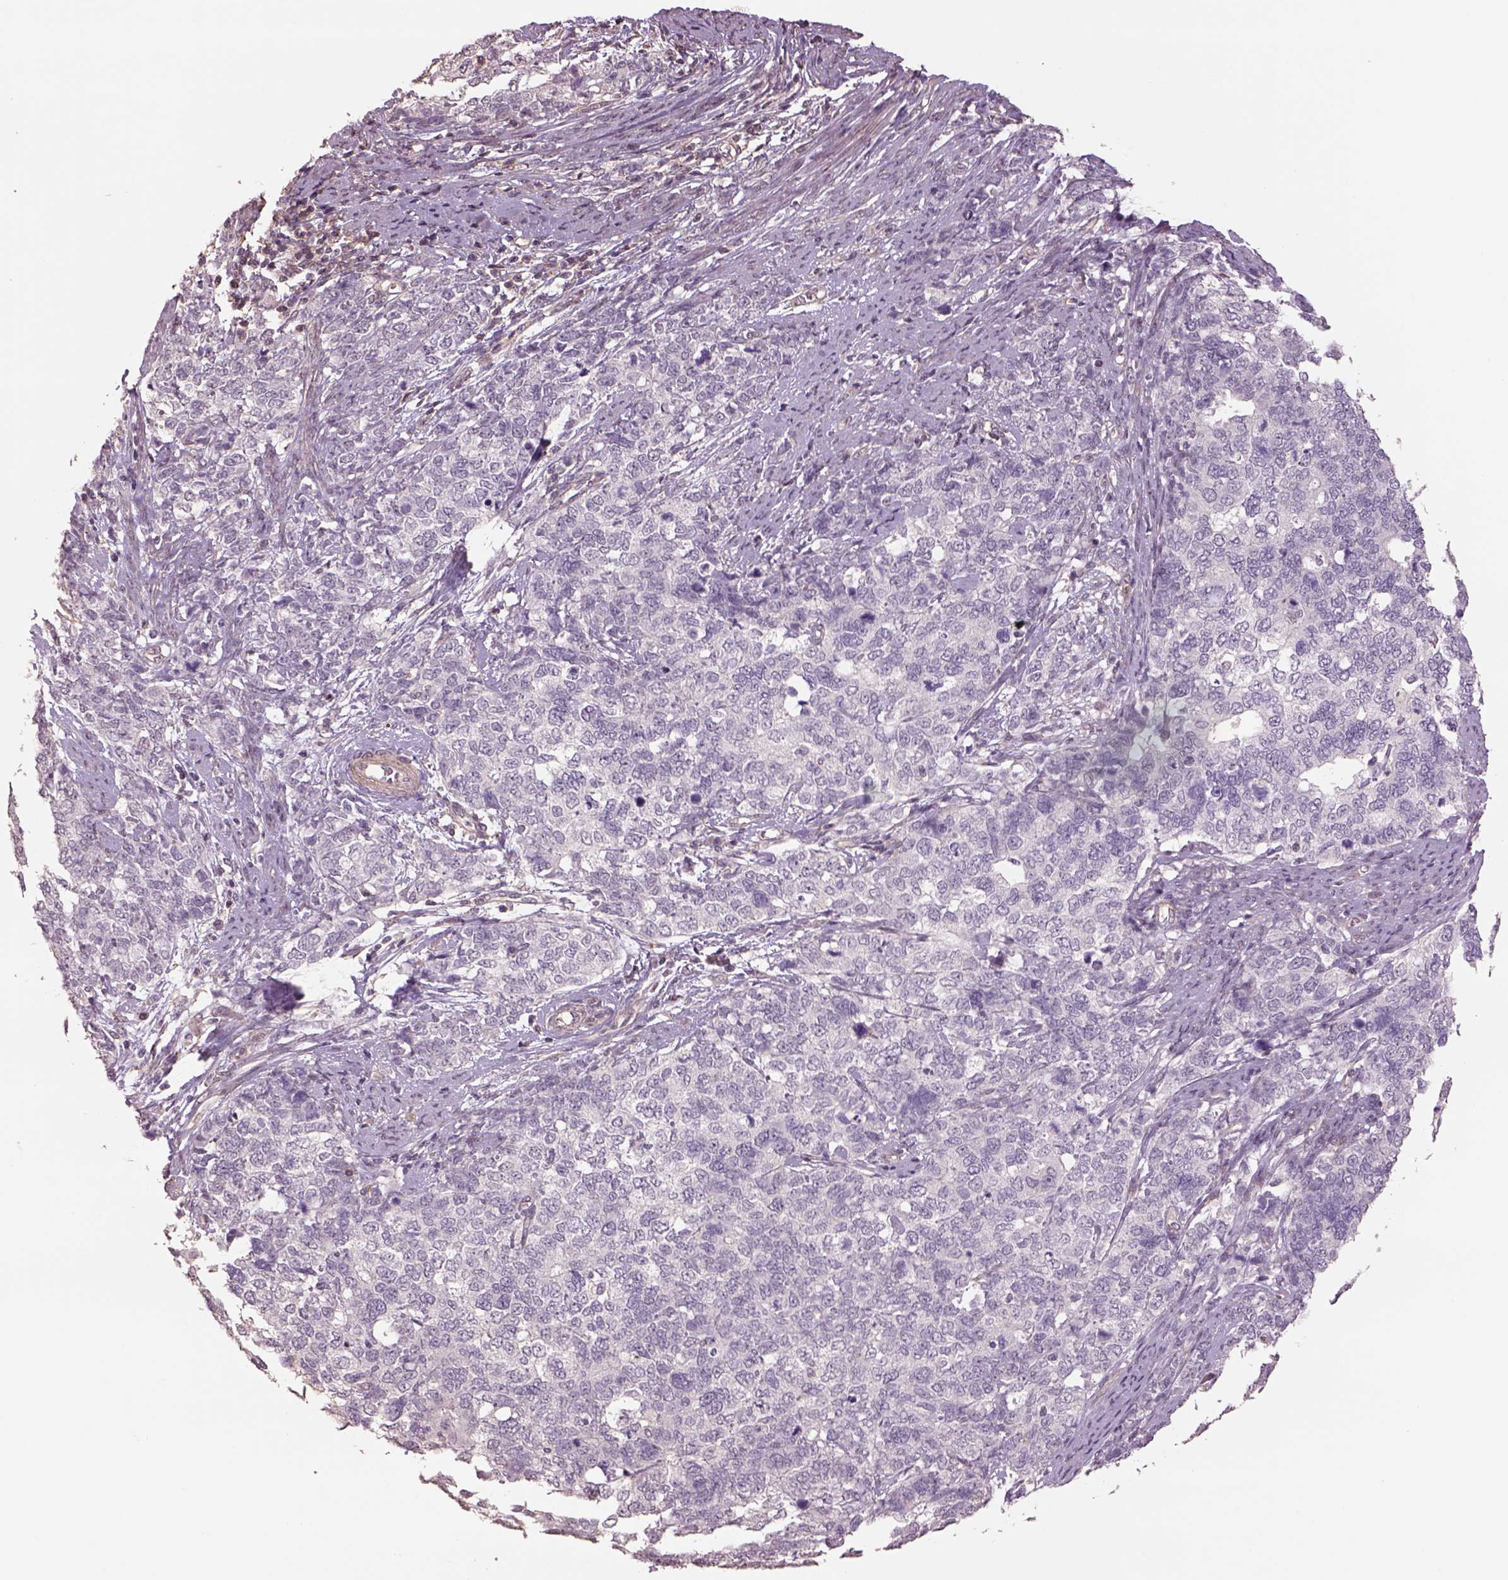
{"staining": {"intensity": "negative", "quantity": "none", "location": "none"}, "tissue": "cervical cancer", "cell_type": "Tumor cells", "image_type": "cancer", "snomed": [{"axis": "morphology", "description": "Squamous cell carcinoma, NOS"}, {"axis": "topography", "description": "Cervix"}], "caption": "IHC image of cervical cancer (squamous cell carcinoma) stained for a protein (brown), which reveals no positivity in tumor cells.", "gene": "LIN7A", "patient": {"sex": "female", "age": 63}}